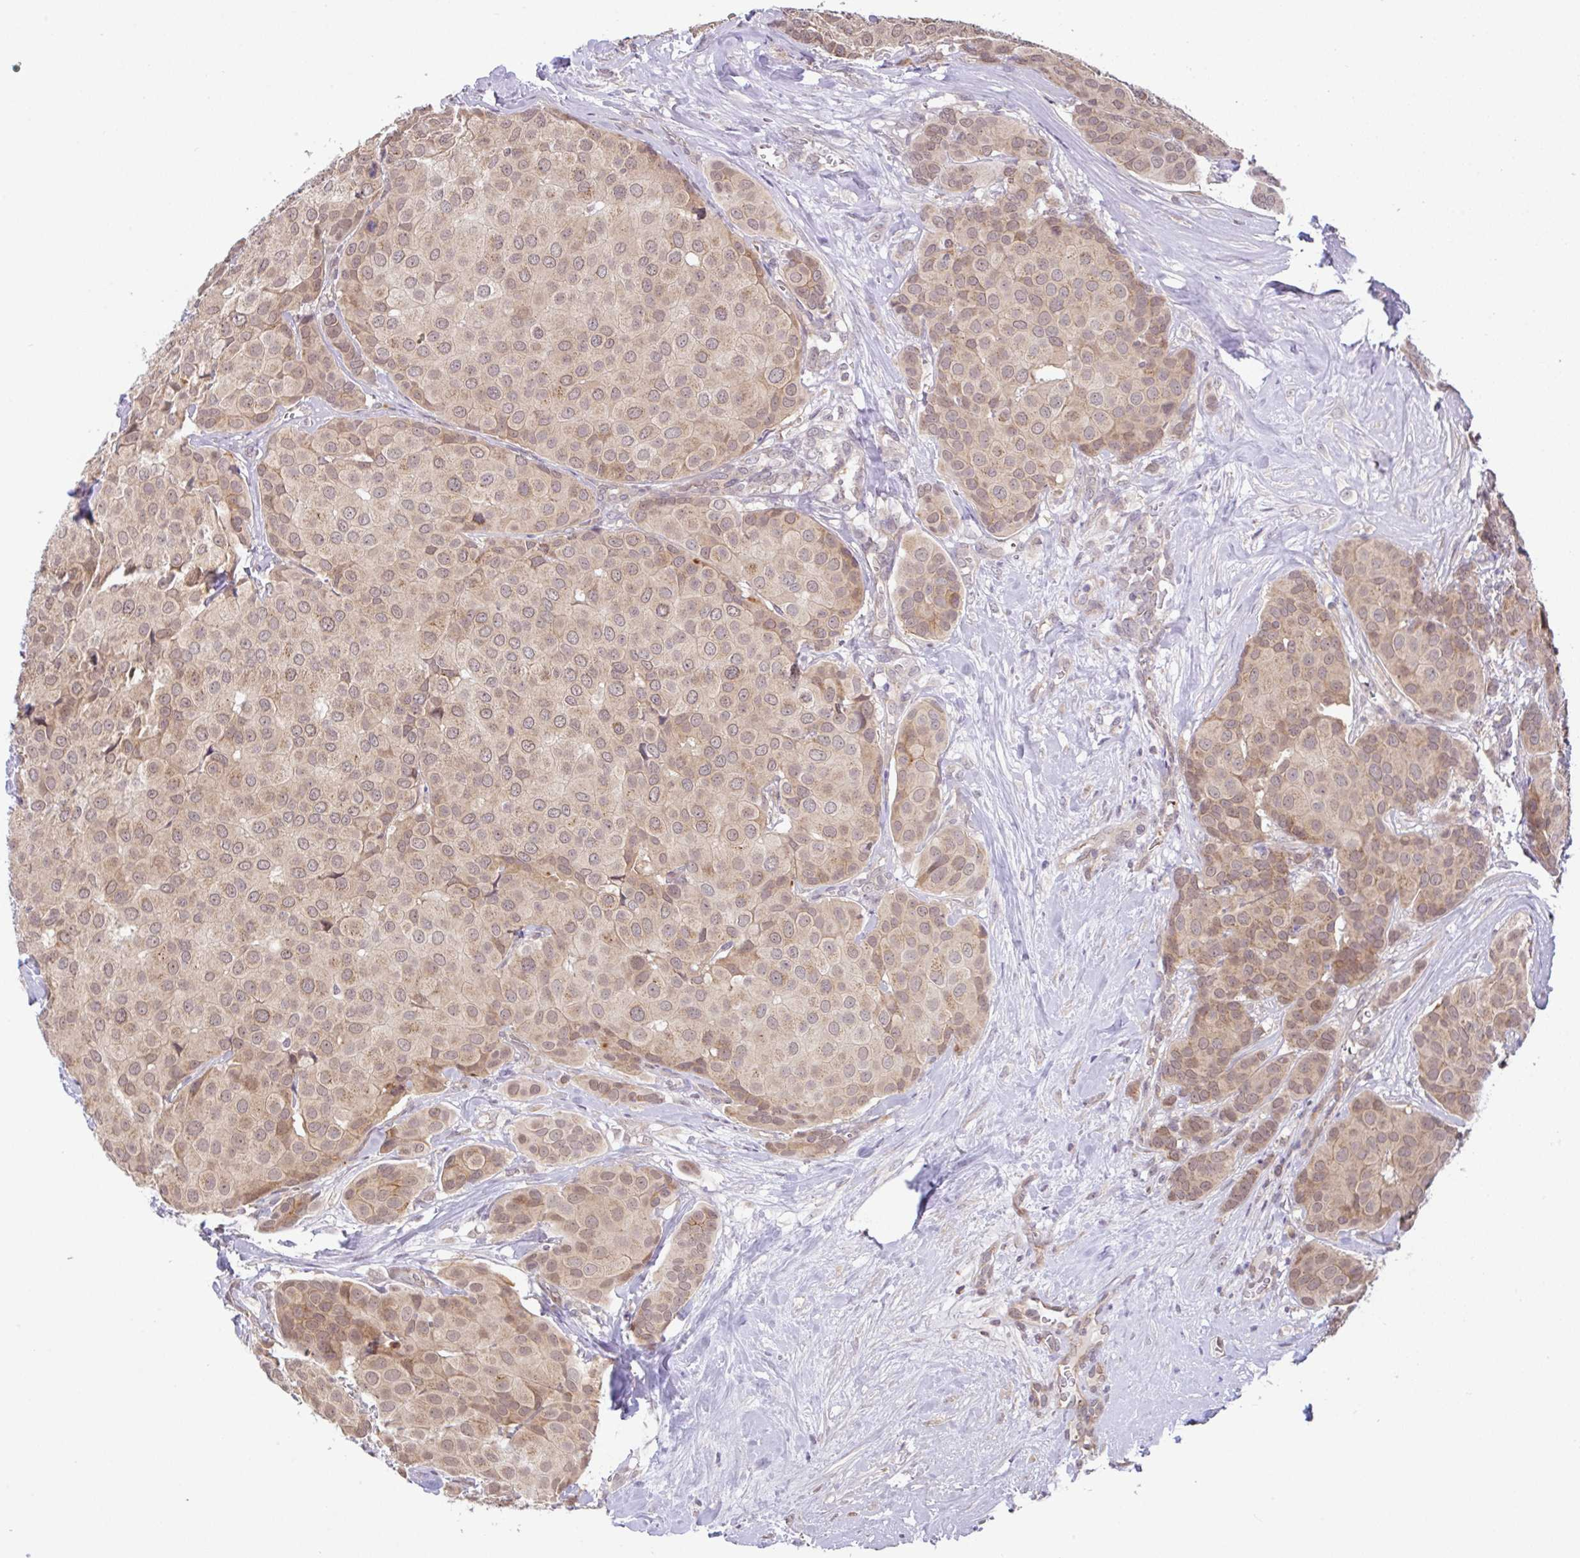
{"staining": {"intensity": "moderate", "quantity": ">75%", "location": "cytoplasmic/membranous,nuclear"}, "tissue": "breast cancer", "cell_type": "Tumor cells", "image_type": "cancer", "snomed": [{"axis": "morphology", "description": "Duct carcinoma"}, {"axis": "topography", "description": "Breast"}], "caption": "Breast cancer (infiltrating ductal carcinoma) tissue demonstrates moderate cytoplasmic/membranous and nuclear positivity in about >75% of tumor cells", "gene": "DLEU7", "patient": {"sex": "female", "age": 70}}